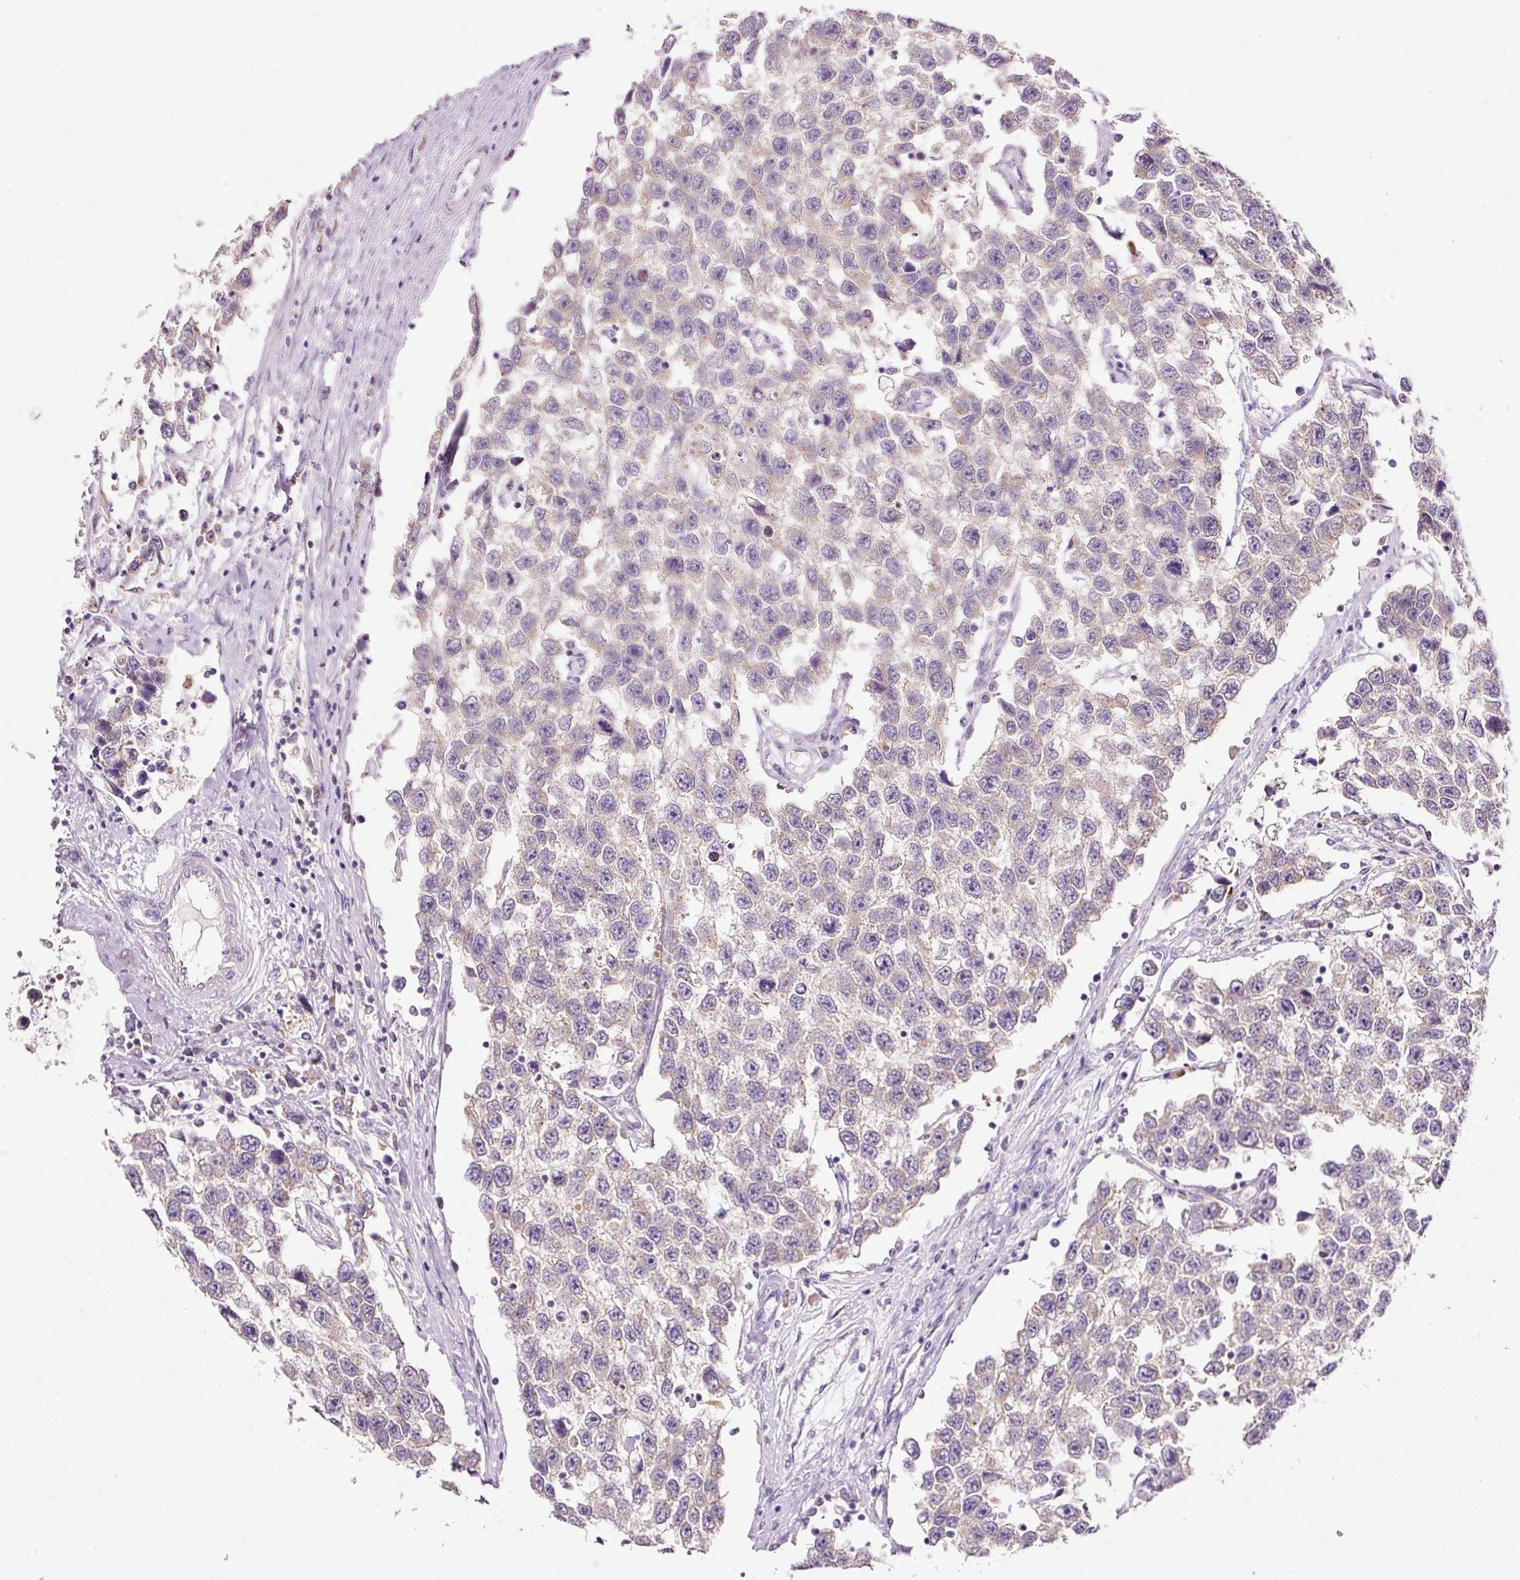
{"staining": {"intensity": "weak", "quantity": "<25%", "location": "cytoplasmic/membranous"}, "tissue": "testis cancer", "cell_type": "Tumor cells", "image_type": "cancer", "snomed": [{"axis": "morphology", "description": "Seminoma, NOS"}, {"axis": "topography", "description": "Testis"}], "caption": "Tumor cells show no significant staining in testis seminoma.", "gene": "TENT5C", "patient": {"sex": "male", "age": 33}}